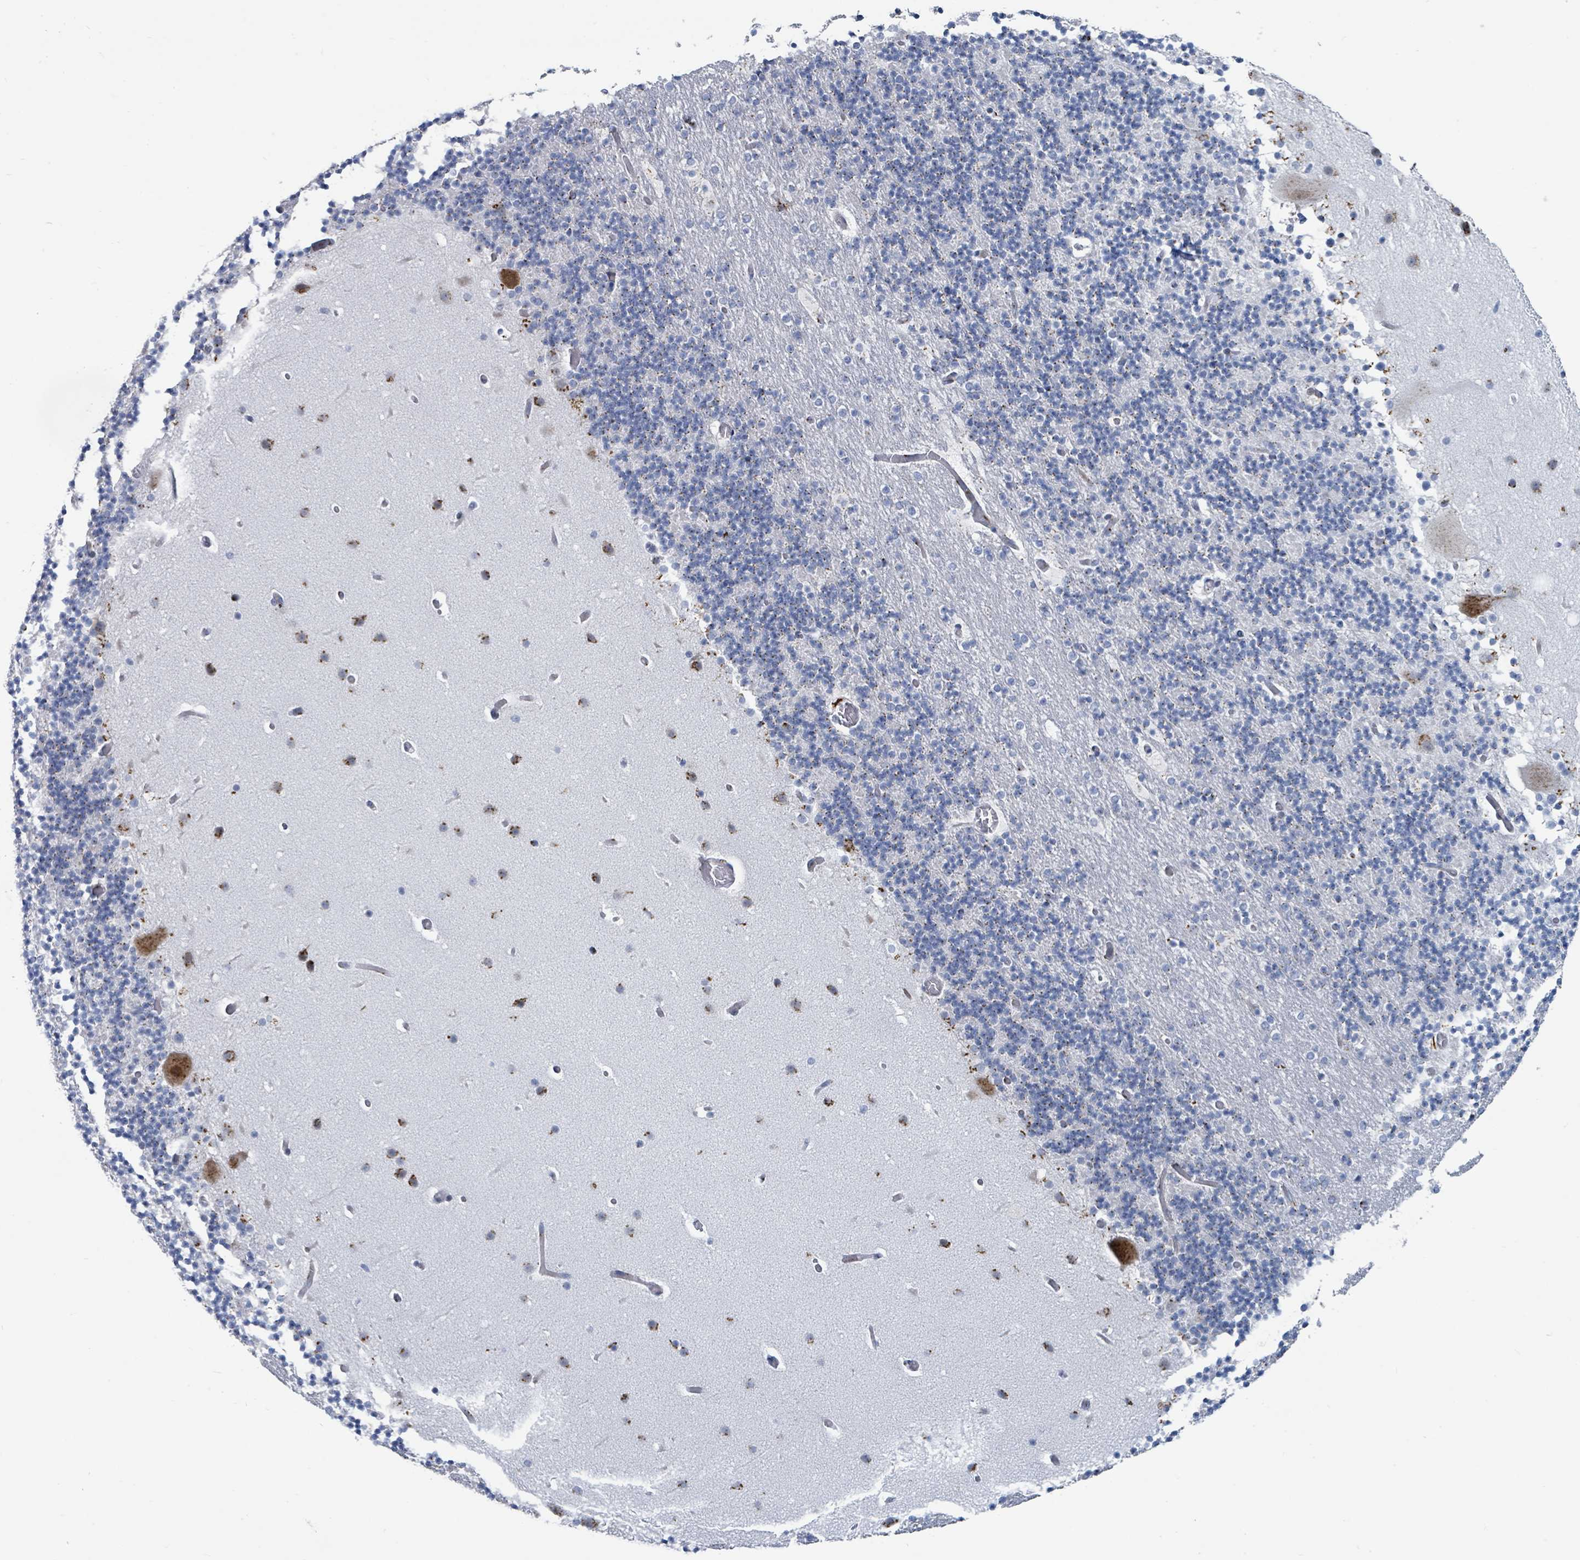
{"staining": {"intensity": "moderate", "quantity": "25%-75%", "location": "cytoplasmic/membranous"}, "tissue": "cerebellum", "cell_type": "Cells in granular layer", "image_type": "normal", "snomed": [{"axis": "morphology", "description": "Normal tissue, NOS"}, {"axis": "topography", "description": "Cerebellum"}], "caption": "This micrograph reveals immunohistochemistry staining of normal human cerebellum, with medium moderate cytoplasmic/membranous expression in about 25%-75% of cells in granular layer.", "gene": "DCAF5", "patient": {"sex": "male", "age": 57}}